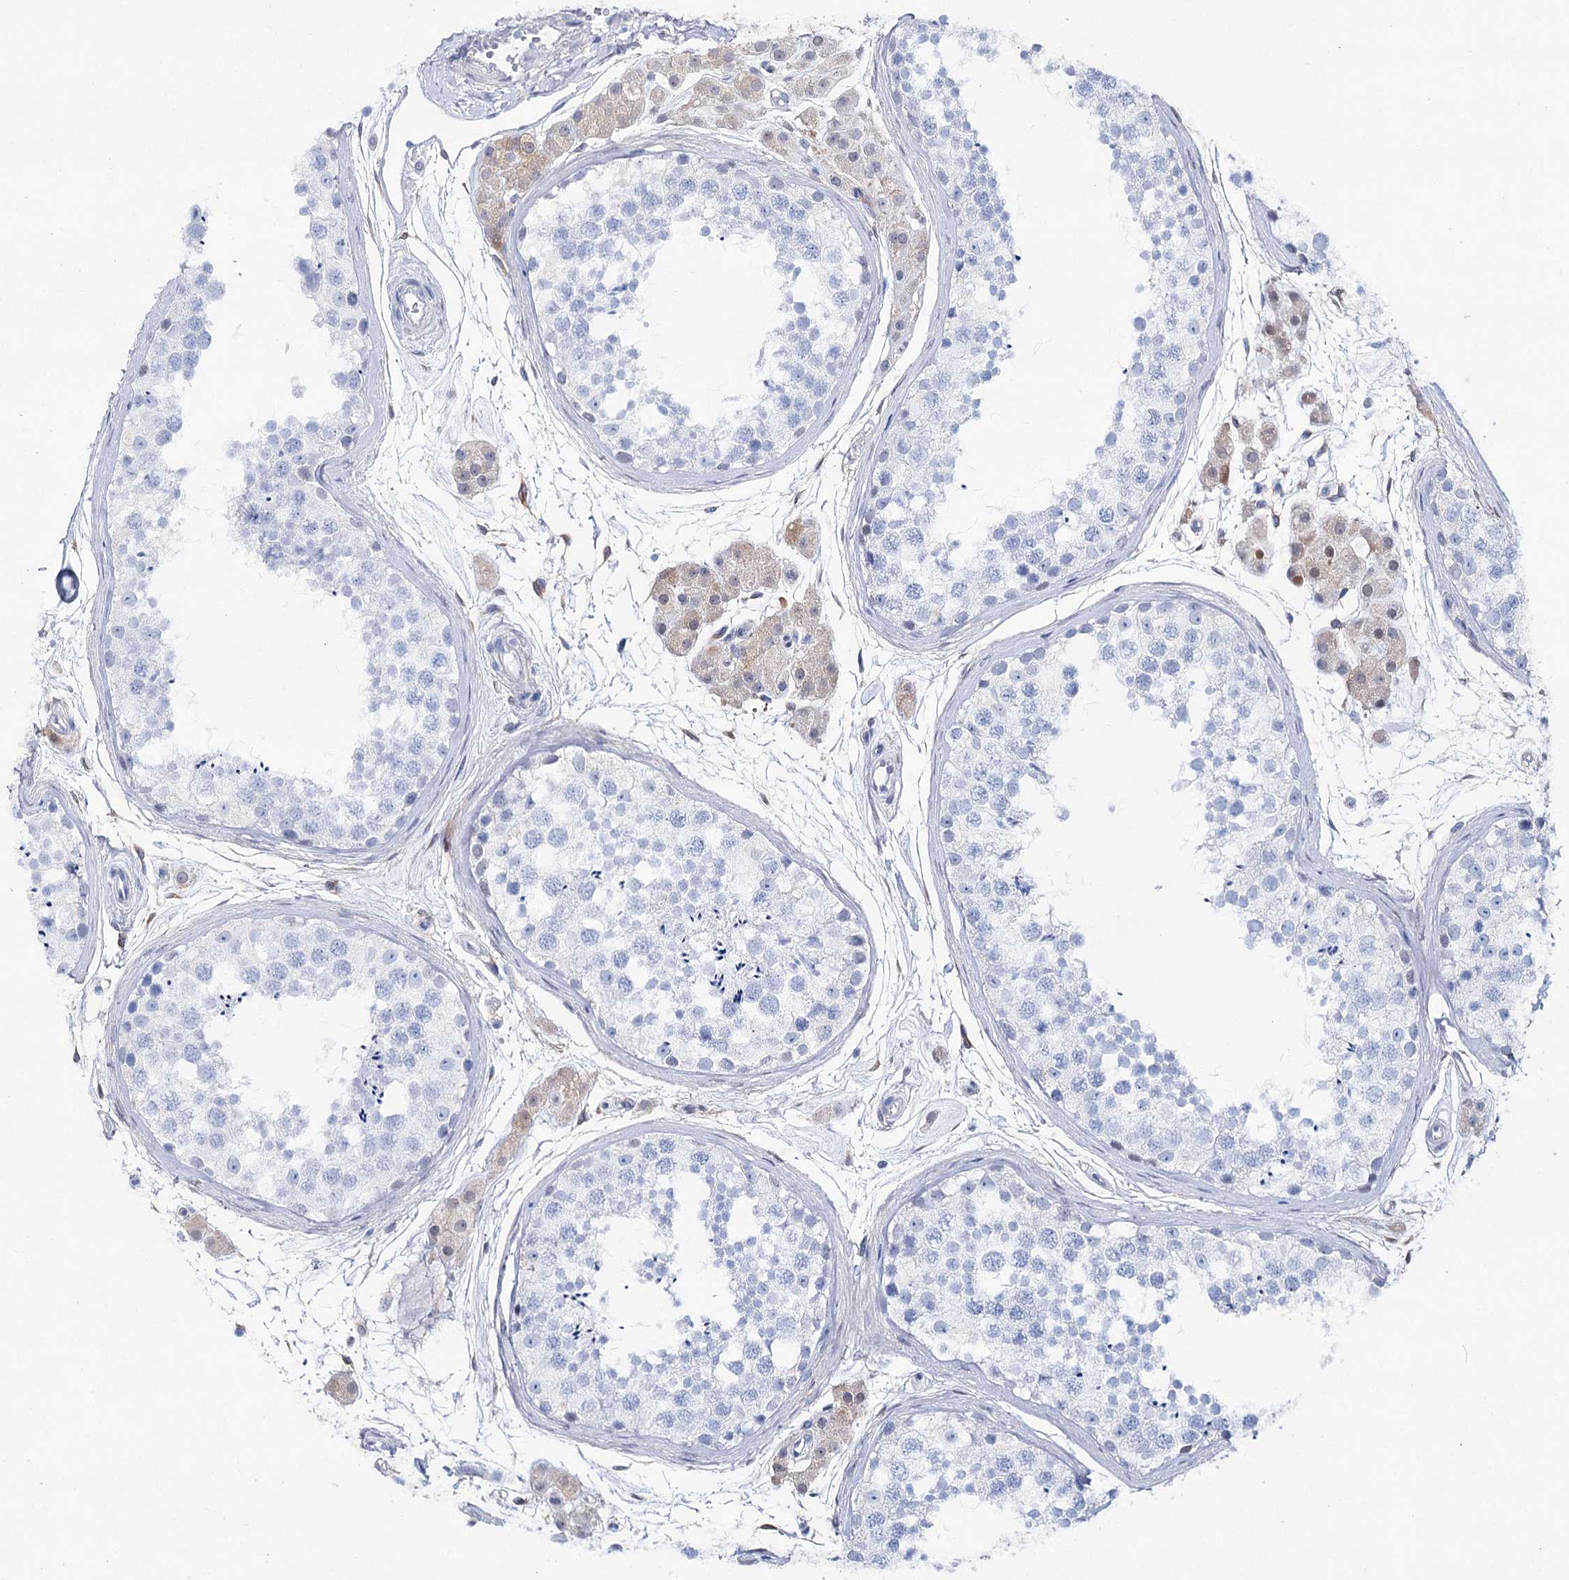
{"staining": {"intensity": "negative", "quantity": "none", "location": "none"}, "tissue": "testis", "cell_type": "Cells in seminiferous ducts", "image_type": "normal", "snomed": [{"axis": "morphology", "description": "Normal tissue, NOS"}, {"axis": "topography", "description": "Testis"}], "caption": "Testis stained for a protein using IHC demonstrates no expression cells in seminiferous ducts.", "gene": "UGDH", "patient": {"sex": "male", "age": 56}}